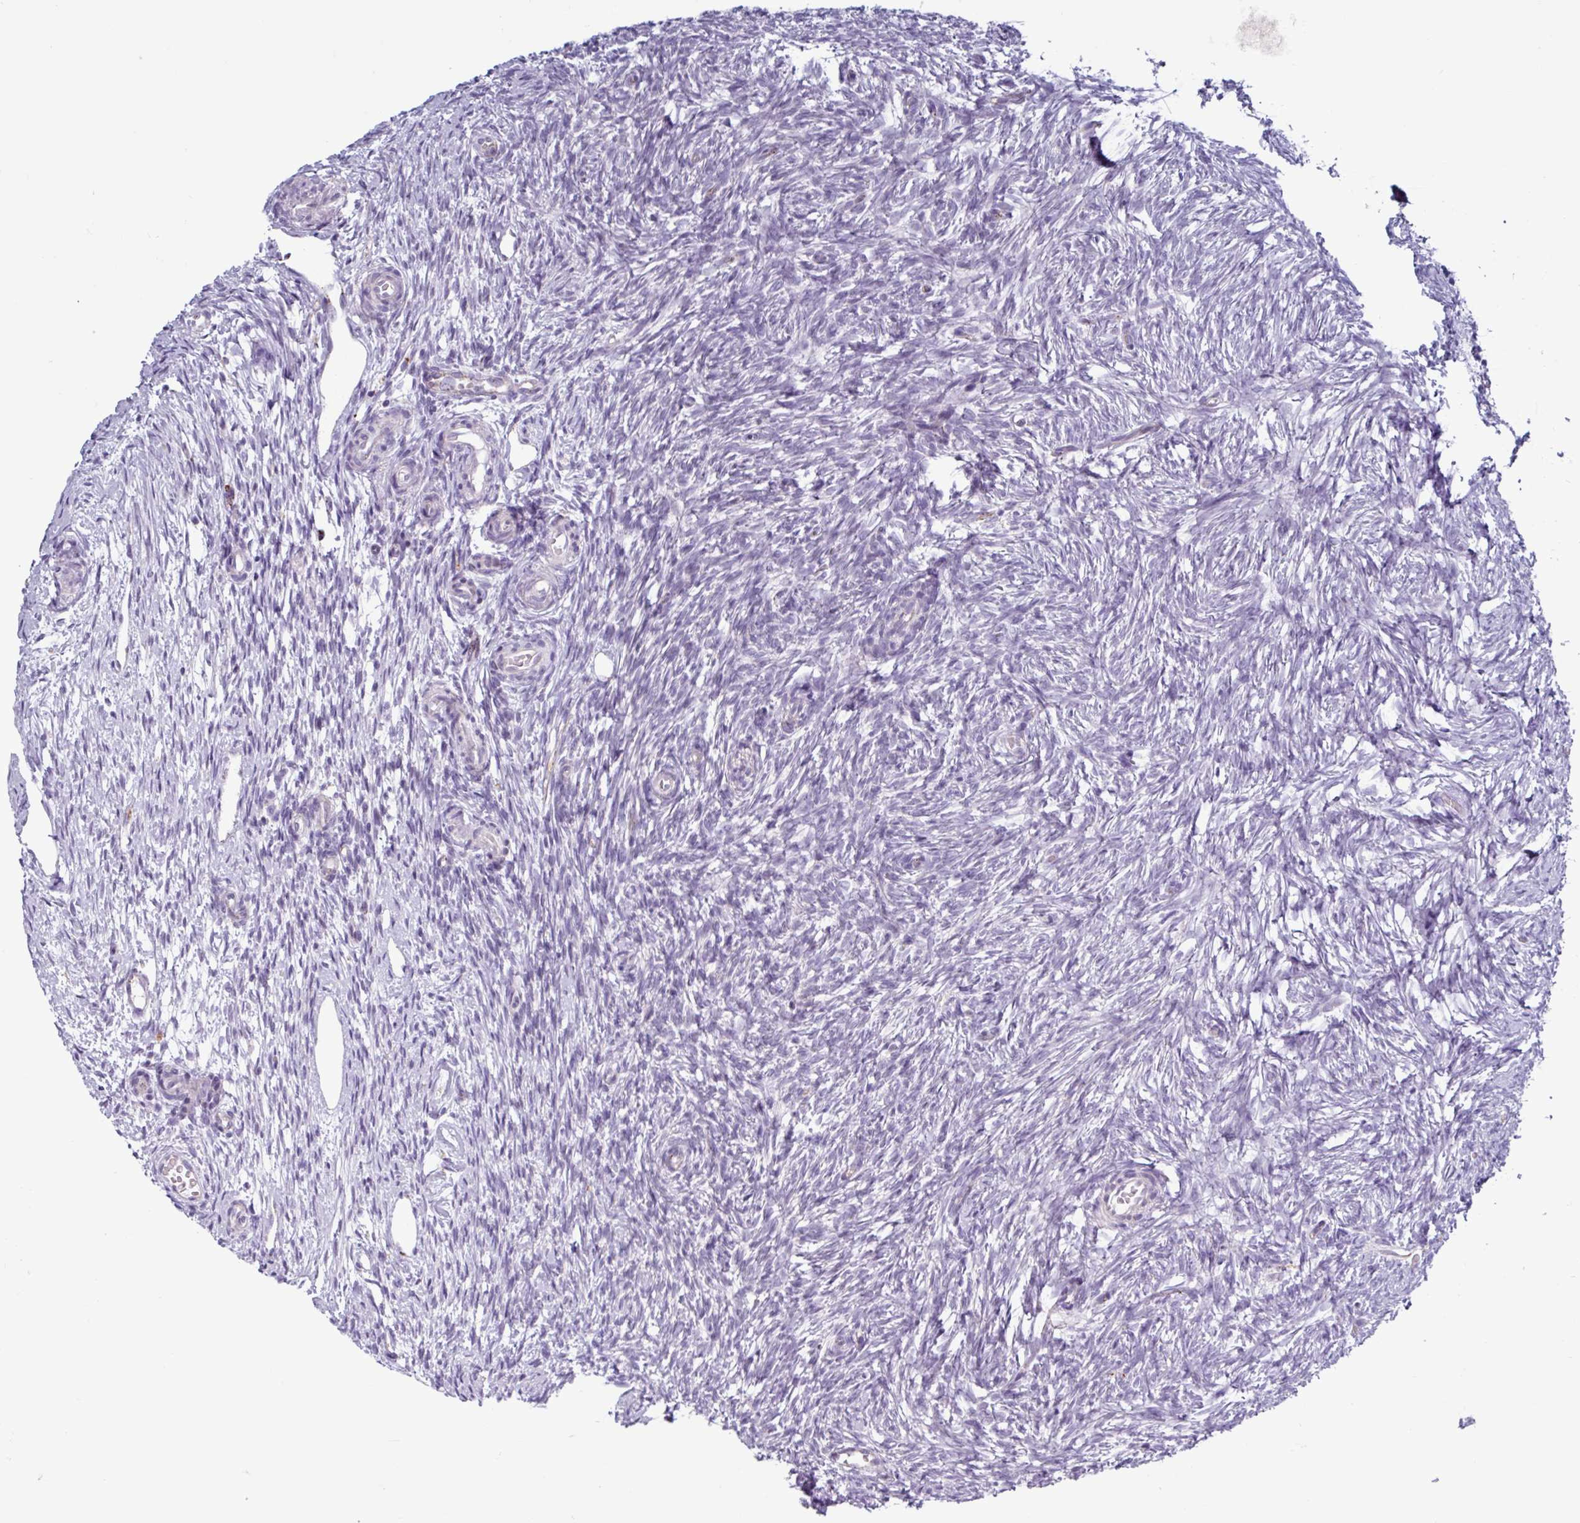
{"staining": {"intensity": "negative", "quantity": "none", "location": "none"}, "tissue": "ovary", "cell_type": "Follicle cells", "image_type": "normal", "snomed": [{"axis": "morphology", "description": "Normal tissue, NOS"}, {"axis": "topography", "description": "Ovary"}], "caption": "A high-resolution photomicrograph shows IHC staining of normal ovary, which shows no significant positivity in follicle cells.", "gene": "AMIGO2", "patient": {"sex": "female", "age": 51}}